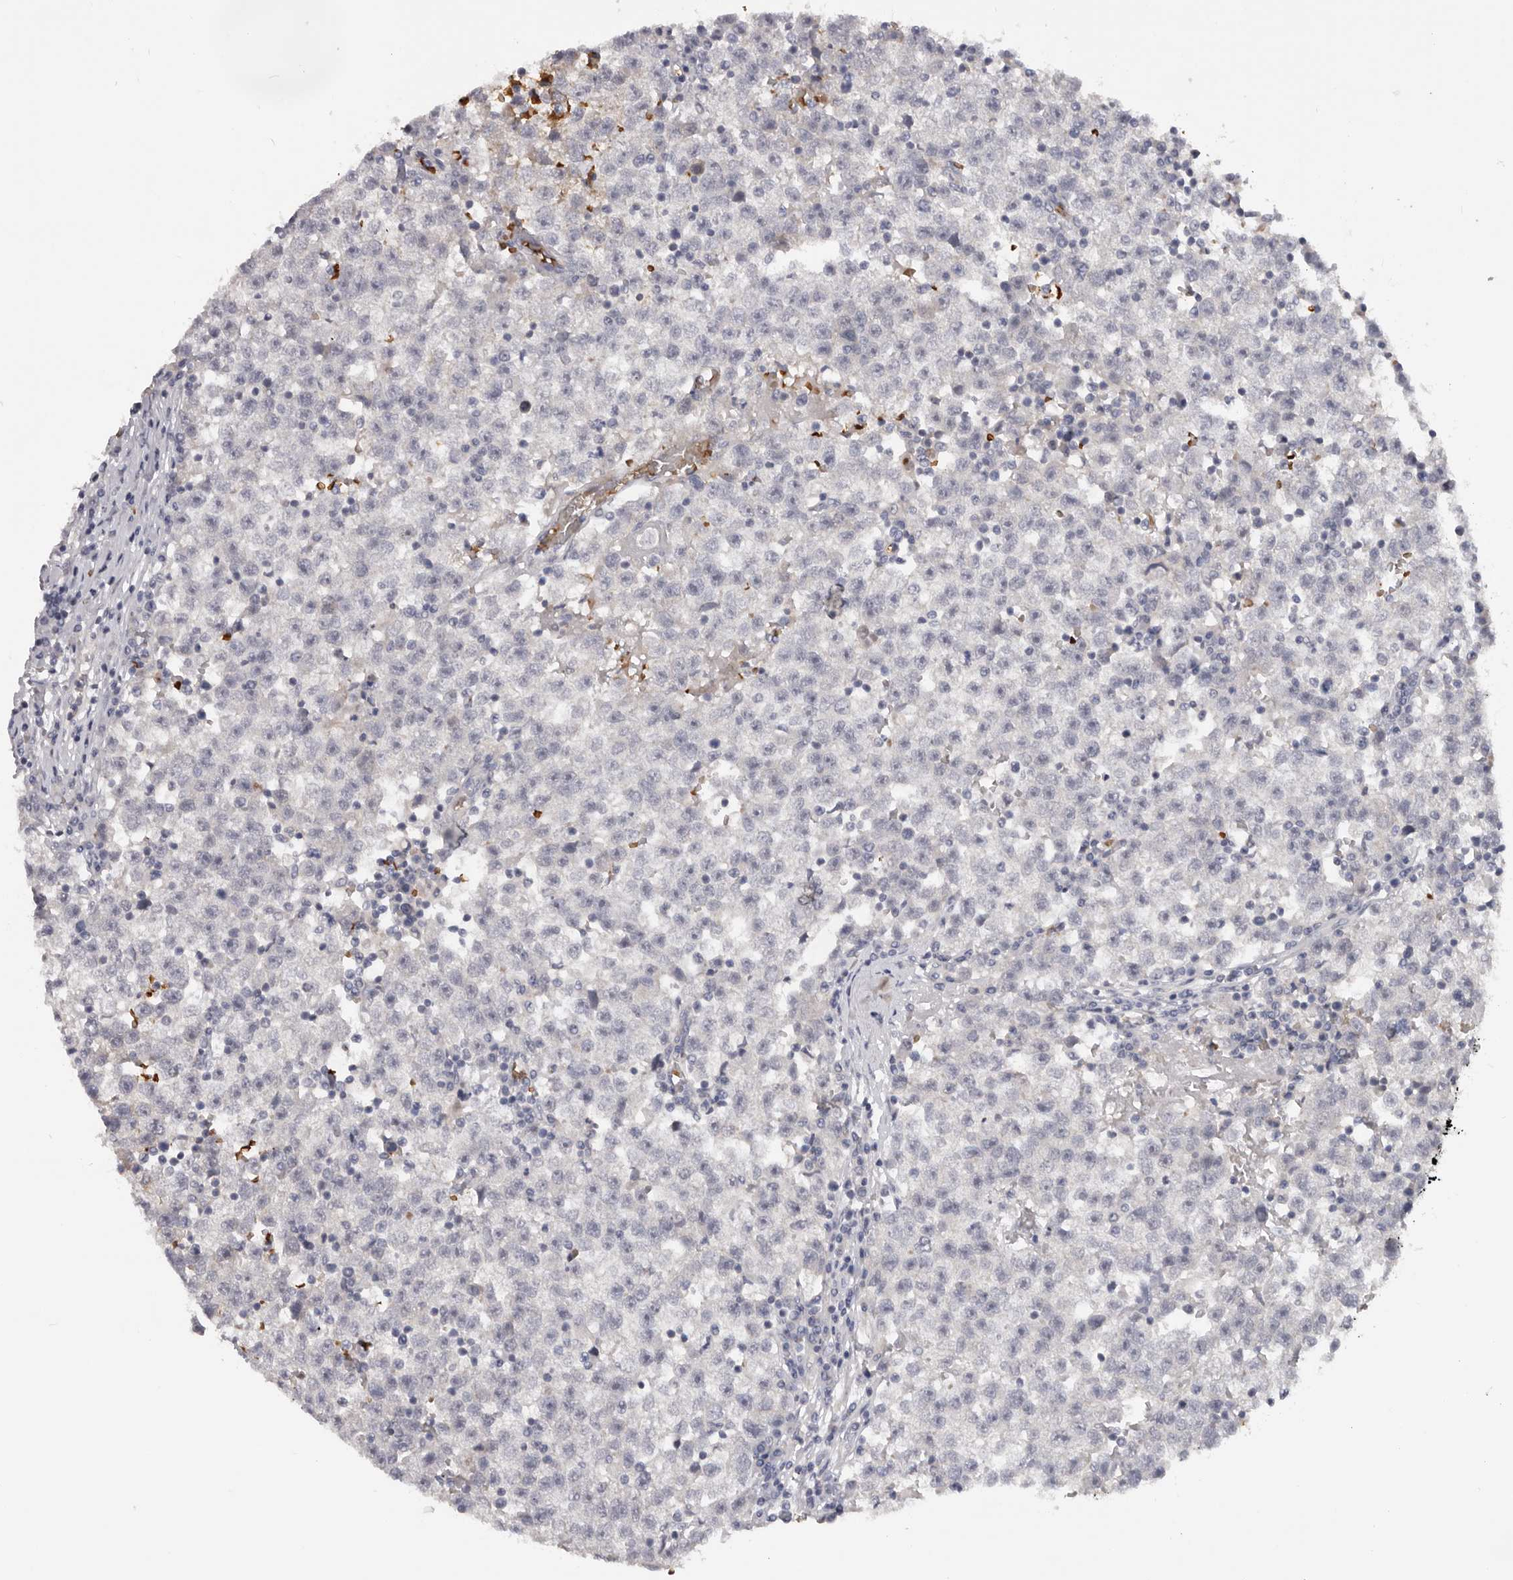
{"staining": {"intensity": "negative", "quantity": "none", "location": "none"}, "tissue": "testis cancer", "cell_type": "Tumor cells", "image_type": "cancer", "snomed": [{"axis": "morphology", "description": "Seminoma, NOS"}, {"axis": "topography", "description": "Testis"}], "caption": "Micrograph shows no significant protein staining in tumor cells of testis cancer.", "gene": "TNR", "patient": {"sex": "male", "age": 22}}